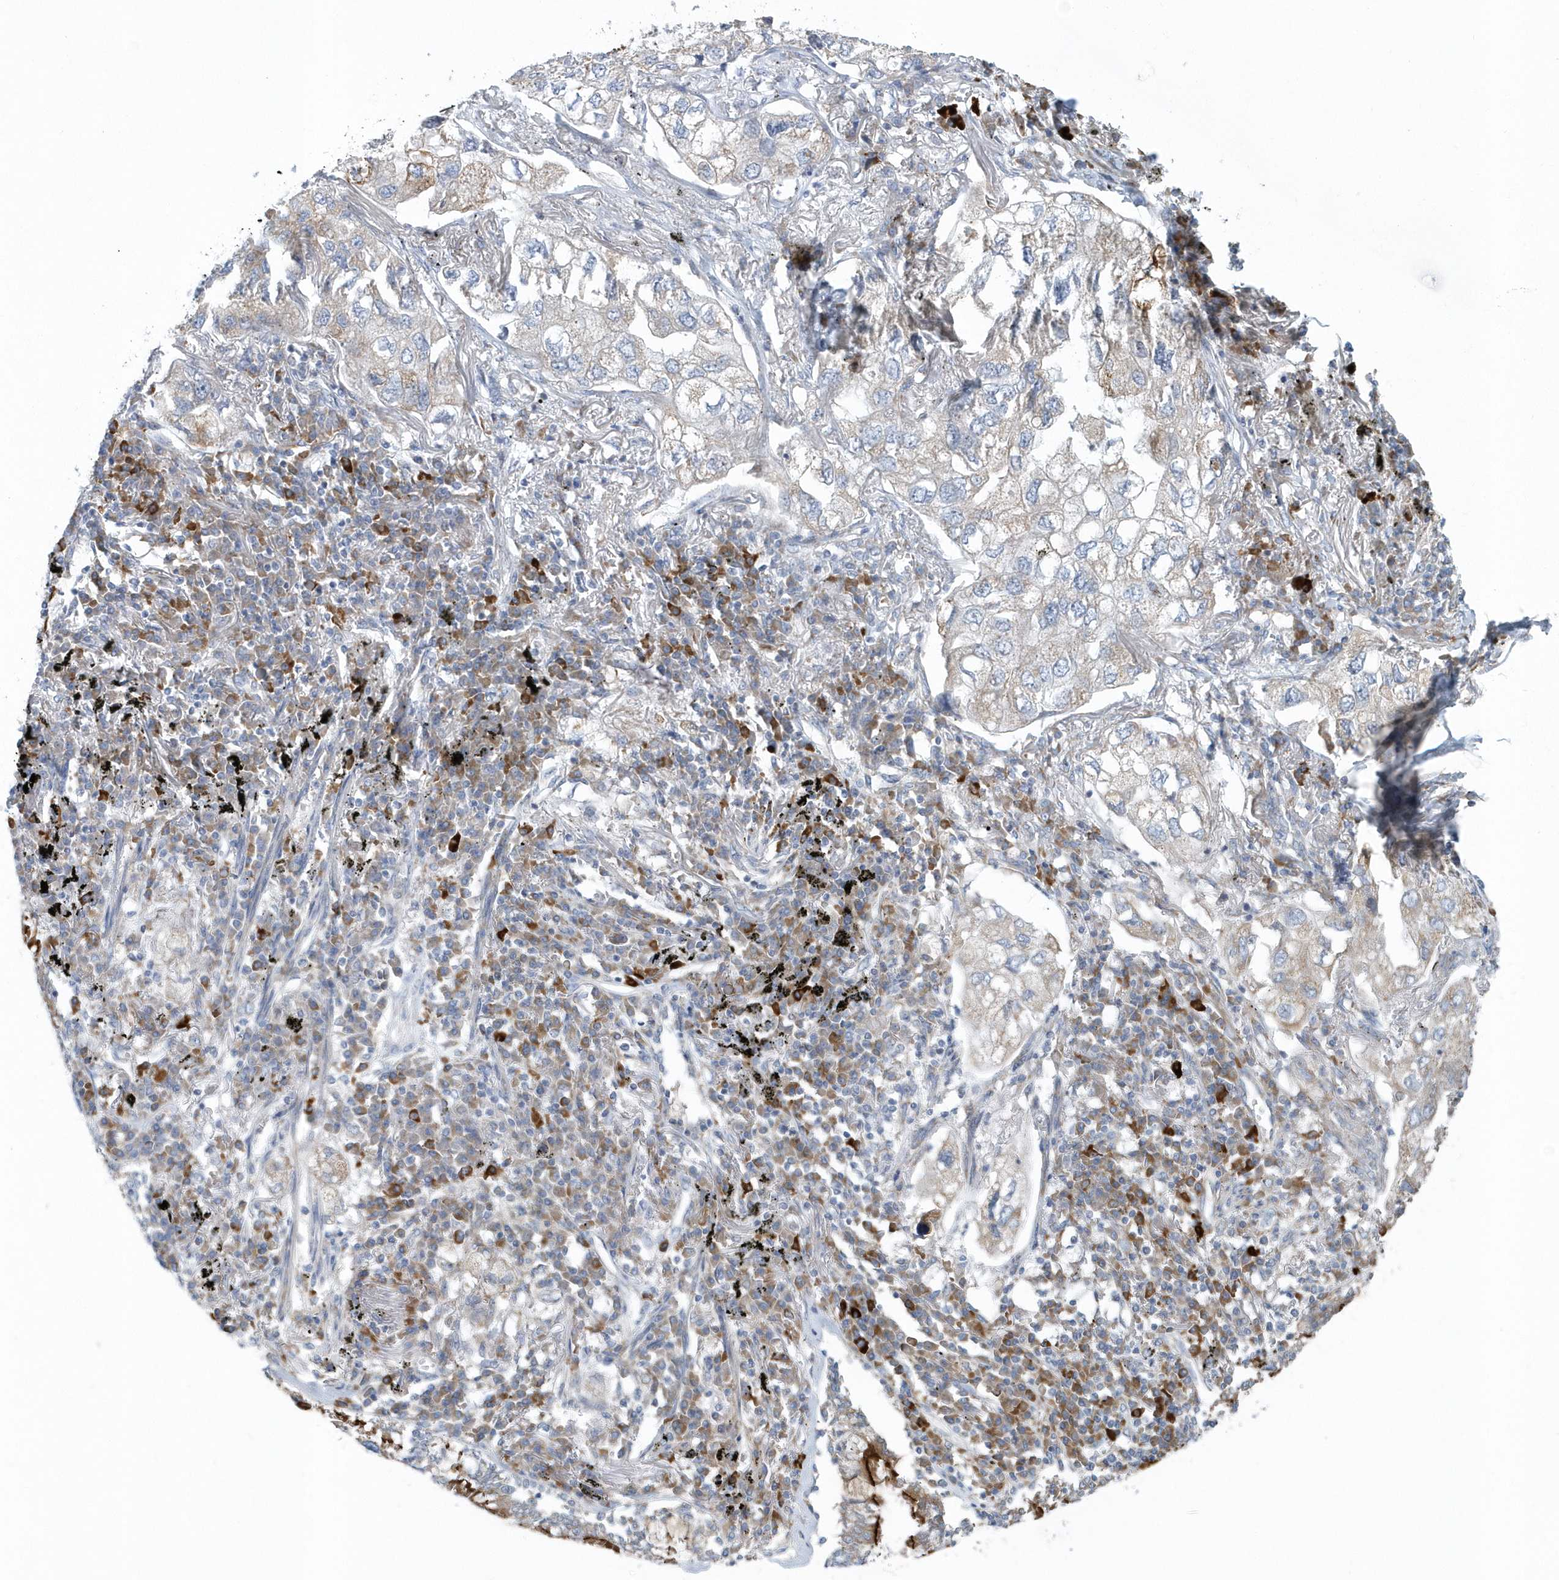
{"staining": {"intensity": "negative", "quantity": "none", "location": "none"}, "tissue": "lung cancer", "cell_type": "Tumor cells", "image_type": "cancer", "snomed": [{"axis": "morphology", "description": "Adenocarcinoma, NOS"}, {"axis": "topography", "description": "Lung"}], "caption": "Protein analysis of adenocarcinoma (lung) reveals no significant positivity in tumor cells.", "gene": "SPATA18", "patient": {"sex": "male", "age": 65}}